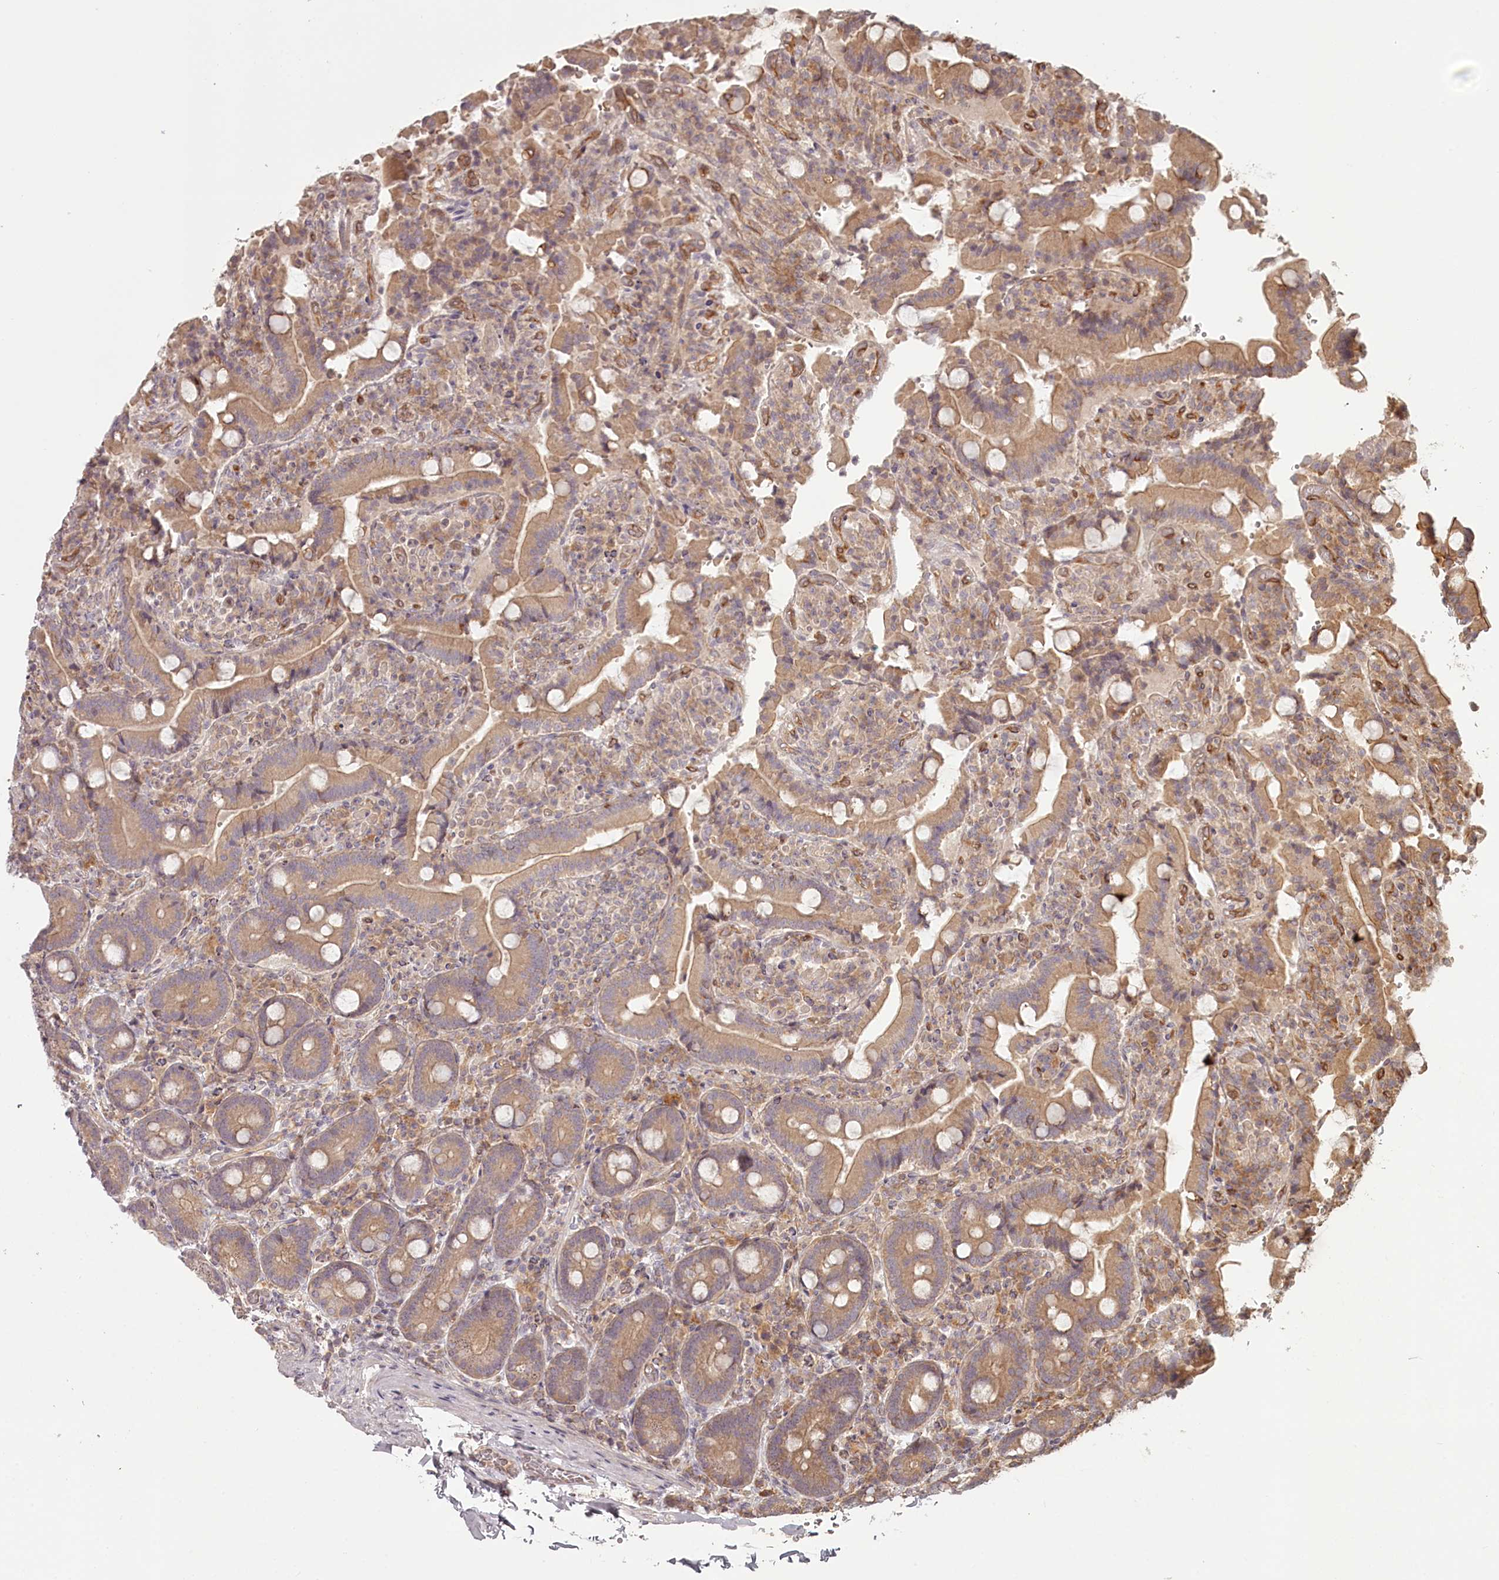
{"staining": {"intensity": "moderate", "quantity": ">75%", "location": "cytoplasmic/membranous"}, "tissue": "duodenum", "cell_type": "Glandular cells", "image_type": "normal", "snomed": [{"axis": "morphology", "description": "Normal tissue, NOS"}, {"axis": "topography", "description": "Duodenum"}], "caption": "Approximately >75% of glandular cells in benign human duodenum reveal moderate cytoplasmic/membranous protein expression as visualized by brown immunohistochemical staining.", "gene": "TMIE", "patient": {"sex": "female", "age": 62}}